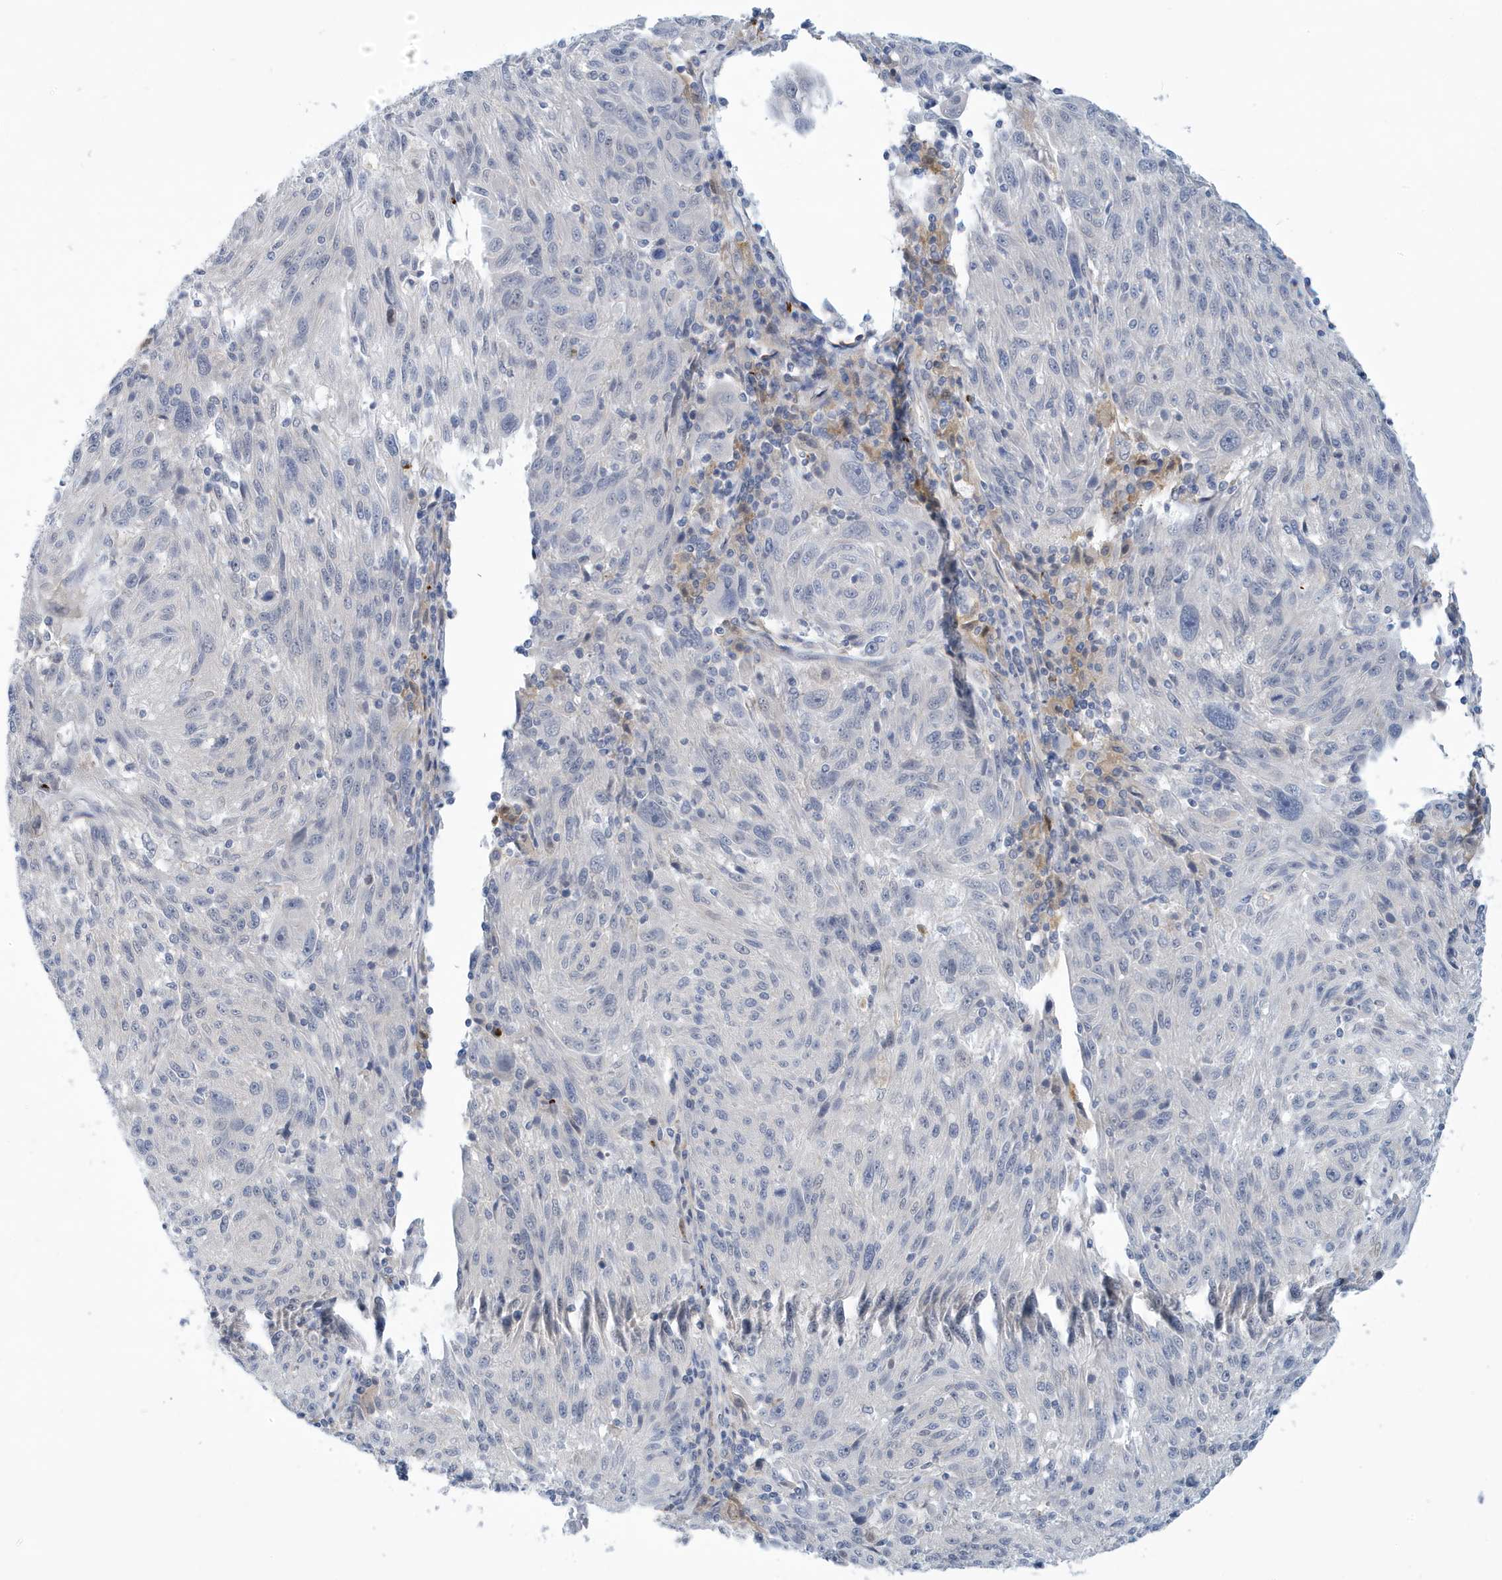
{"staining": {"intensity": "negative", "quantity": "none", "location": "none"}, "tissue": "melanoma", "cell_type": "Tumor cells", "image_type": "cancer", "snomed": [{"axis": "morphology", "description": "Malignant melanoma, NOS"}, {"axis": "topography", "description": "Skin"}], "caption": "Immunohistochemistry (IHC) histopathology image of melanoma stained for a protein (brown), which reveals no positivity in tumor cells. (DAB (3,3'-diaminobenzidine) immunohistochemistry (IHC) visualized using brightfield microscopy, high magnification).", "gene": "VTA1", "patient": {"sex": "male", "age": 53}}